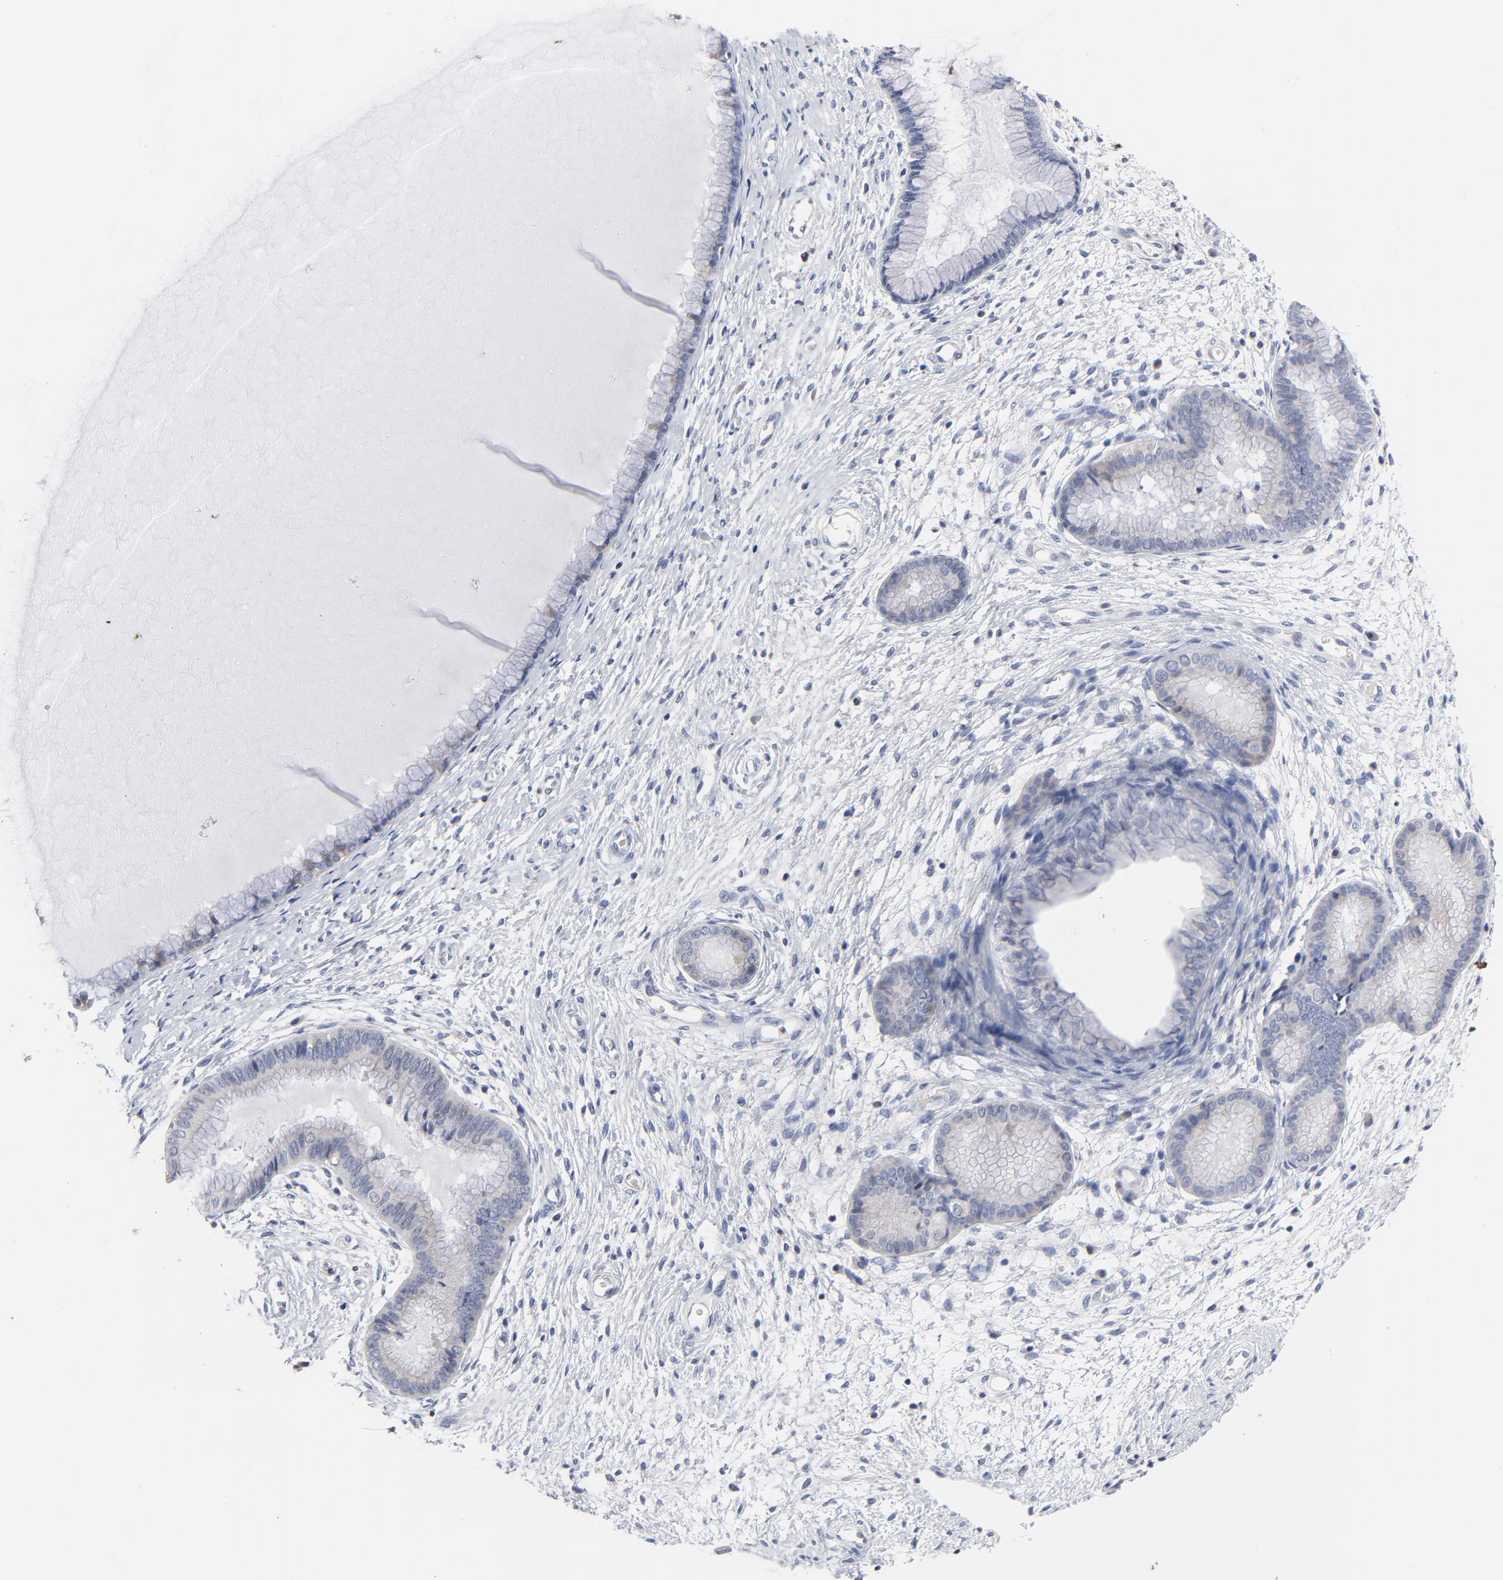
{"staining": {"intensity": "weak", "quantity": "<25%", "location": "cytoplasmic/membranous"}, "tissue": "cervix", "cell_type": "Glandular cells", "image_type": "normal", "snomed": [{"axis": "morphology", "description": "Normal tissue, NOS"}, {"axis": "topography", "description": "Cervix"}], "caption": "Immunohistochemistry (IHC) of normal human cervix shows no positivity in glandular cells. (IHC, brightfield microscopy, high magnification).", "gene": "AADAC", "patient": {"sex": "female", "age": 55}}